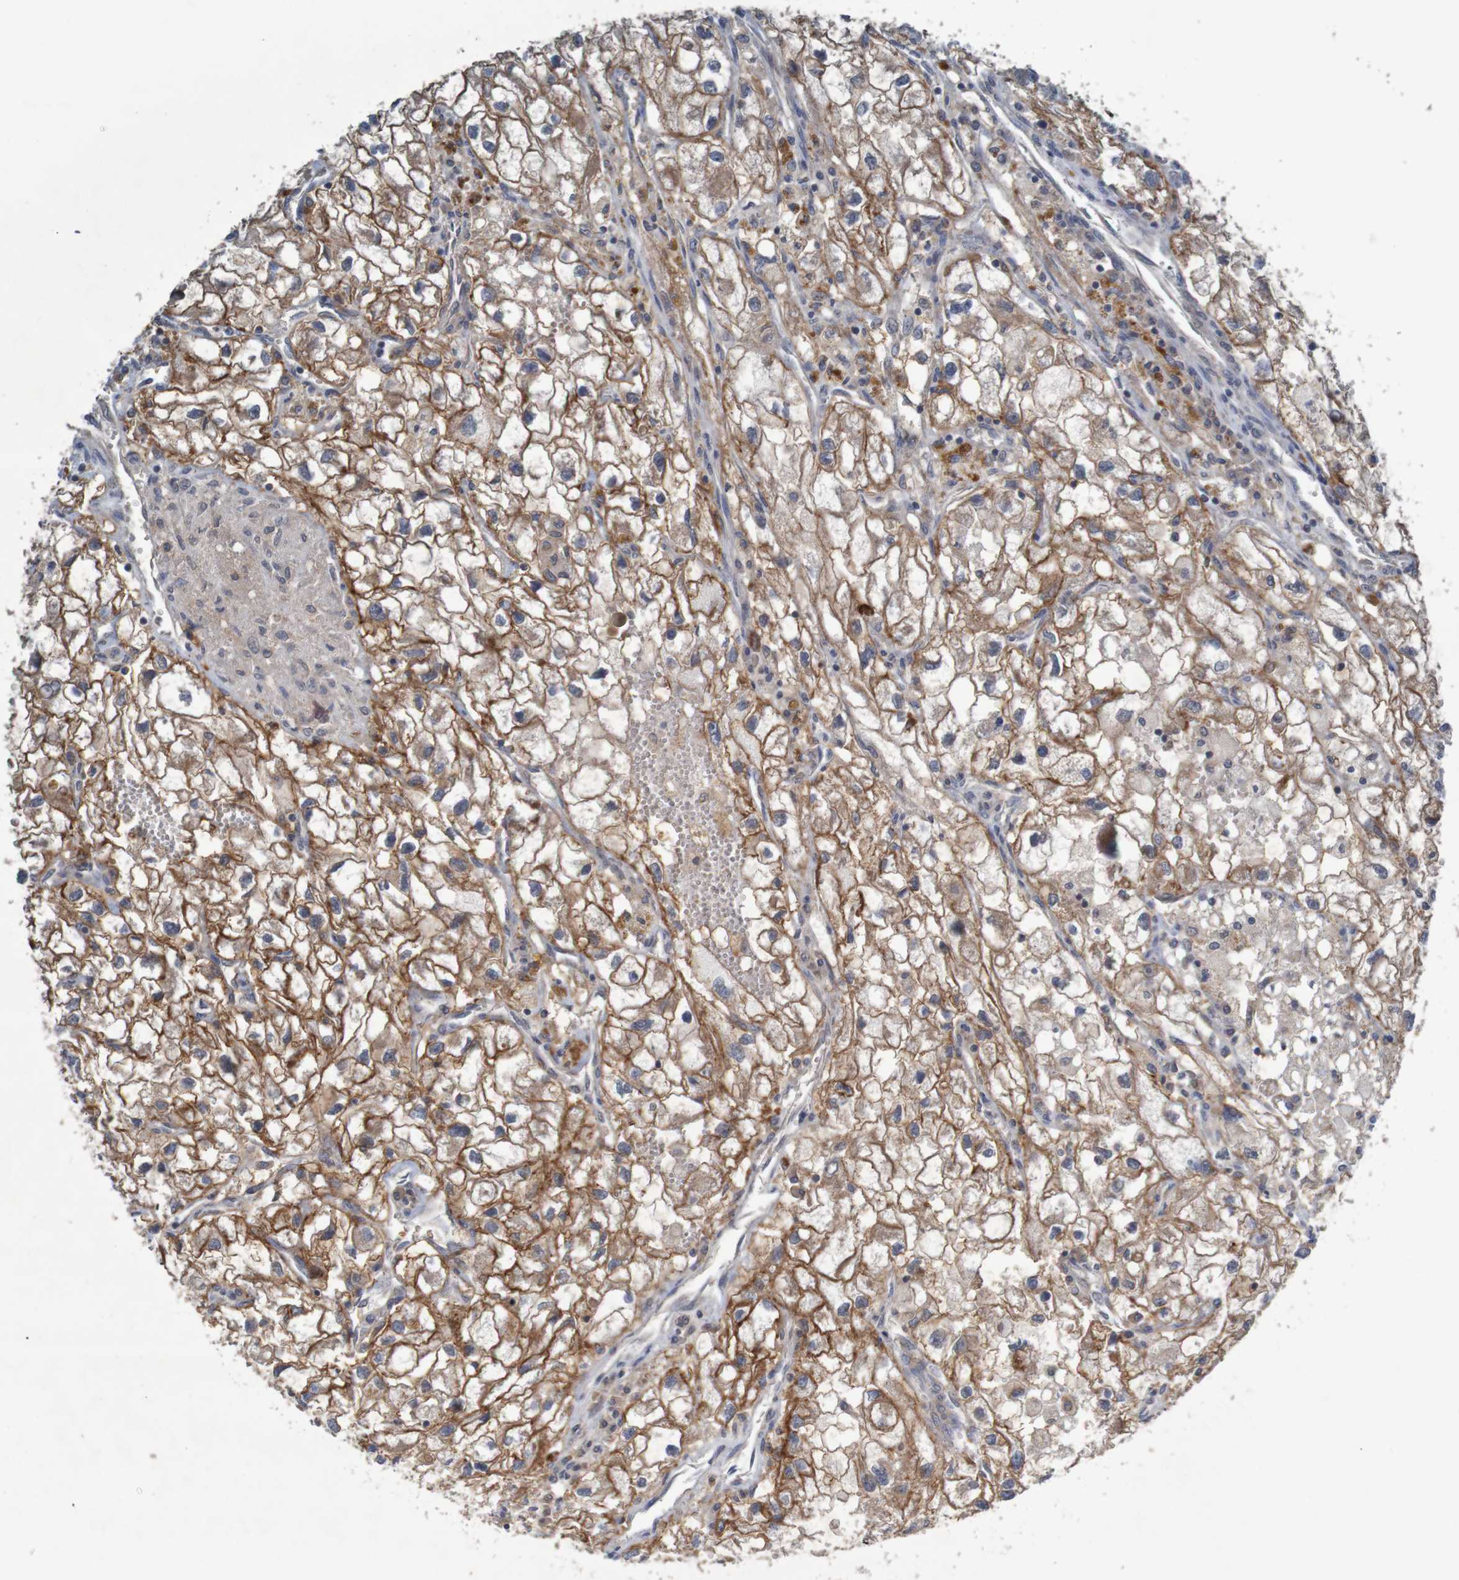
{"staining": {"intensity": "strong", "quantity": ">75%", "location": "cytoplasmic/membranous"}, "tissue": "renal cancer", "cell_type": "Tumor cells", "image_type": "cancer", "snomed": [{"axis": "morphology", "description": "Adenocarcinoma, NOS"}, {"axis": "topography", "description": "Kidney"}], "caption": "A brown stain labels strong cytoplasmic/membranous positivity of a protein in renal cancer (adenocarcinoma) tumor cells.", "gene": "B3GAT2", "patient": {"sex": "female", "age": 70}}